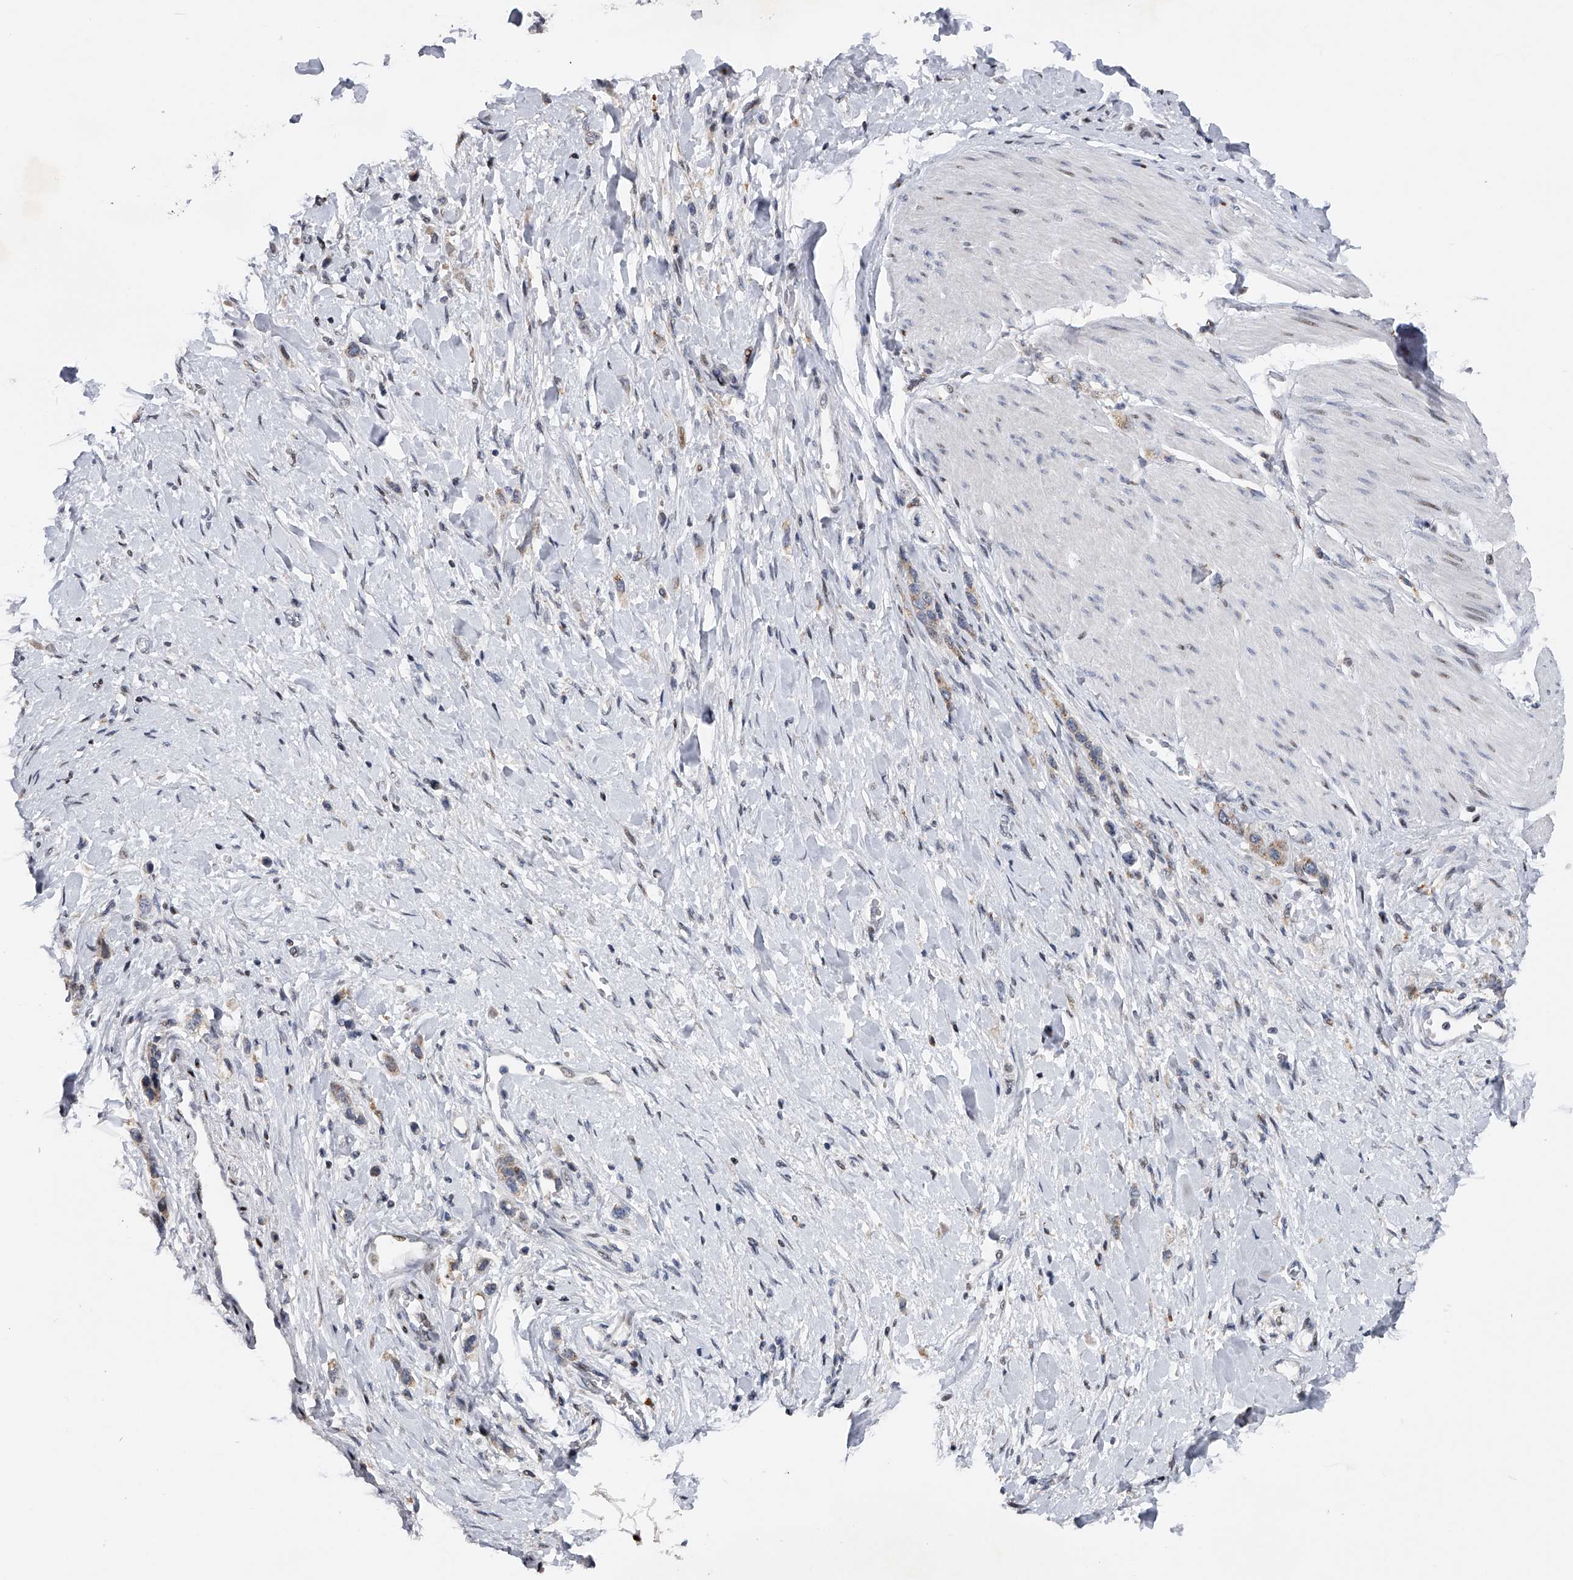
{"staining": {"intensity": "negative", "quantity": "none", "location": "none"}, "tissue": "stomach cancer", "cell_type": "Tumor cells", "image_type": "cancer", "snomed": [{"axis": "morphology", "description": "Adenocarcinoma, NOS"}, {"axis": "topography", "description": "Stomach"}], "caption": "Tumor cells show no significant protein expression in adenocarcinoma (stomach).", "gene": "RWDD2A", "patient": {"sex": "female", "age": 65}}